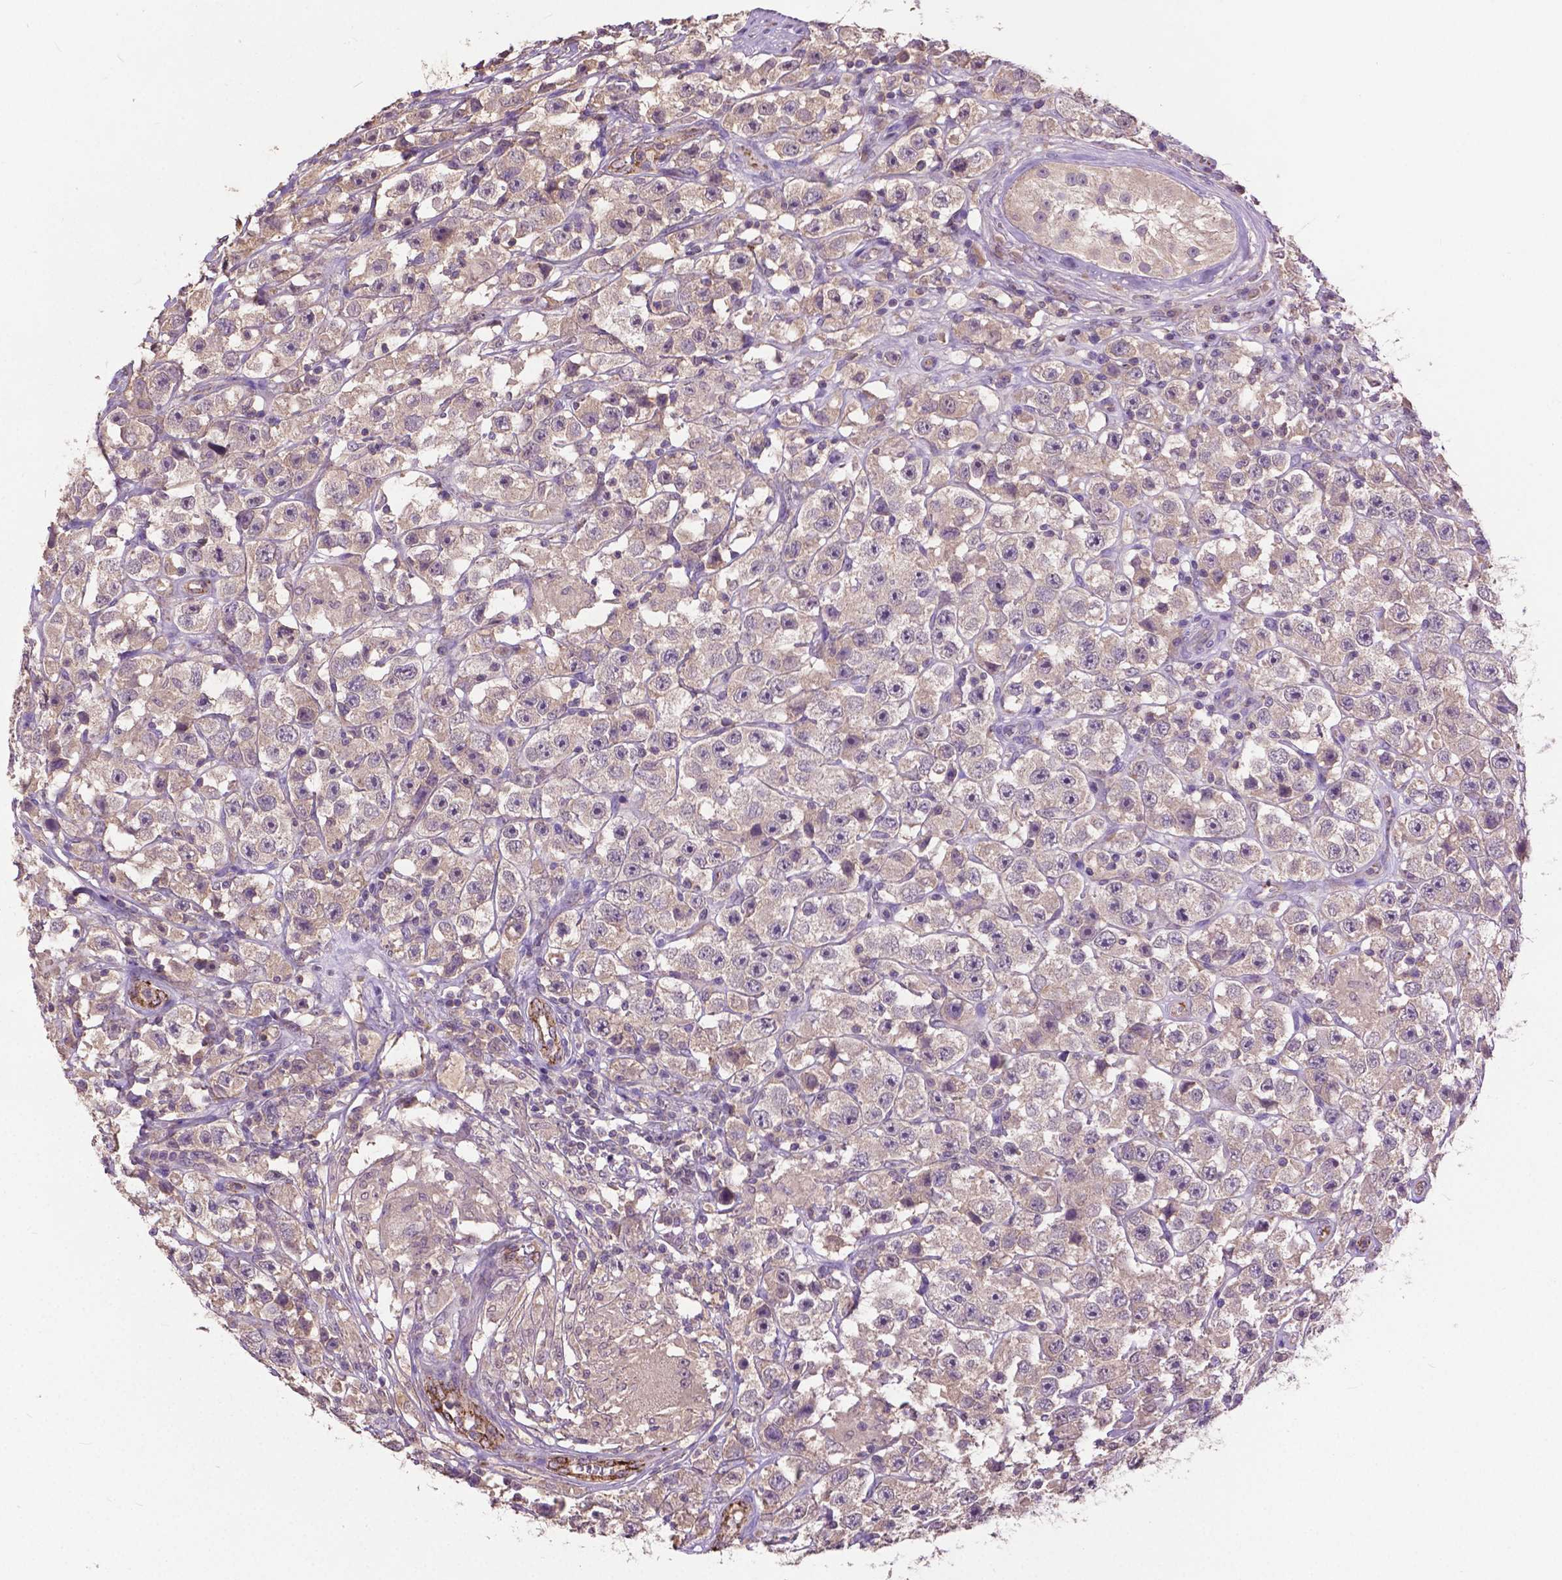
{"staining": {"intensity": "weak", "quantity": ">75%", "location": "cytoplasmic/membranous"}, "tissue": "testis cancer", "cell_type": "Tumor cells", "image_type": "cancer", "snomed": [{"axis": "morphology", "description": "Seminoma, NOS"}, {"axis": "topography", "description": "Testis"}], "caption": "This photomicrograph exhibits immunohistochemistry staining of testis cancer (seminoma), with low weak cytoplasmic/membranous positivity in about >75% of tumor cells.", "gene": "ZNF337", "patient": {"sex": "male", "age": 45}}